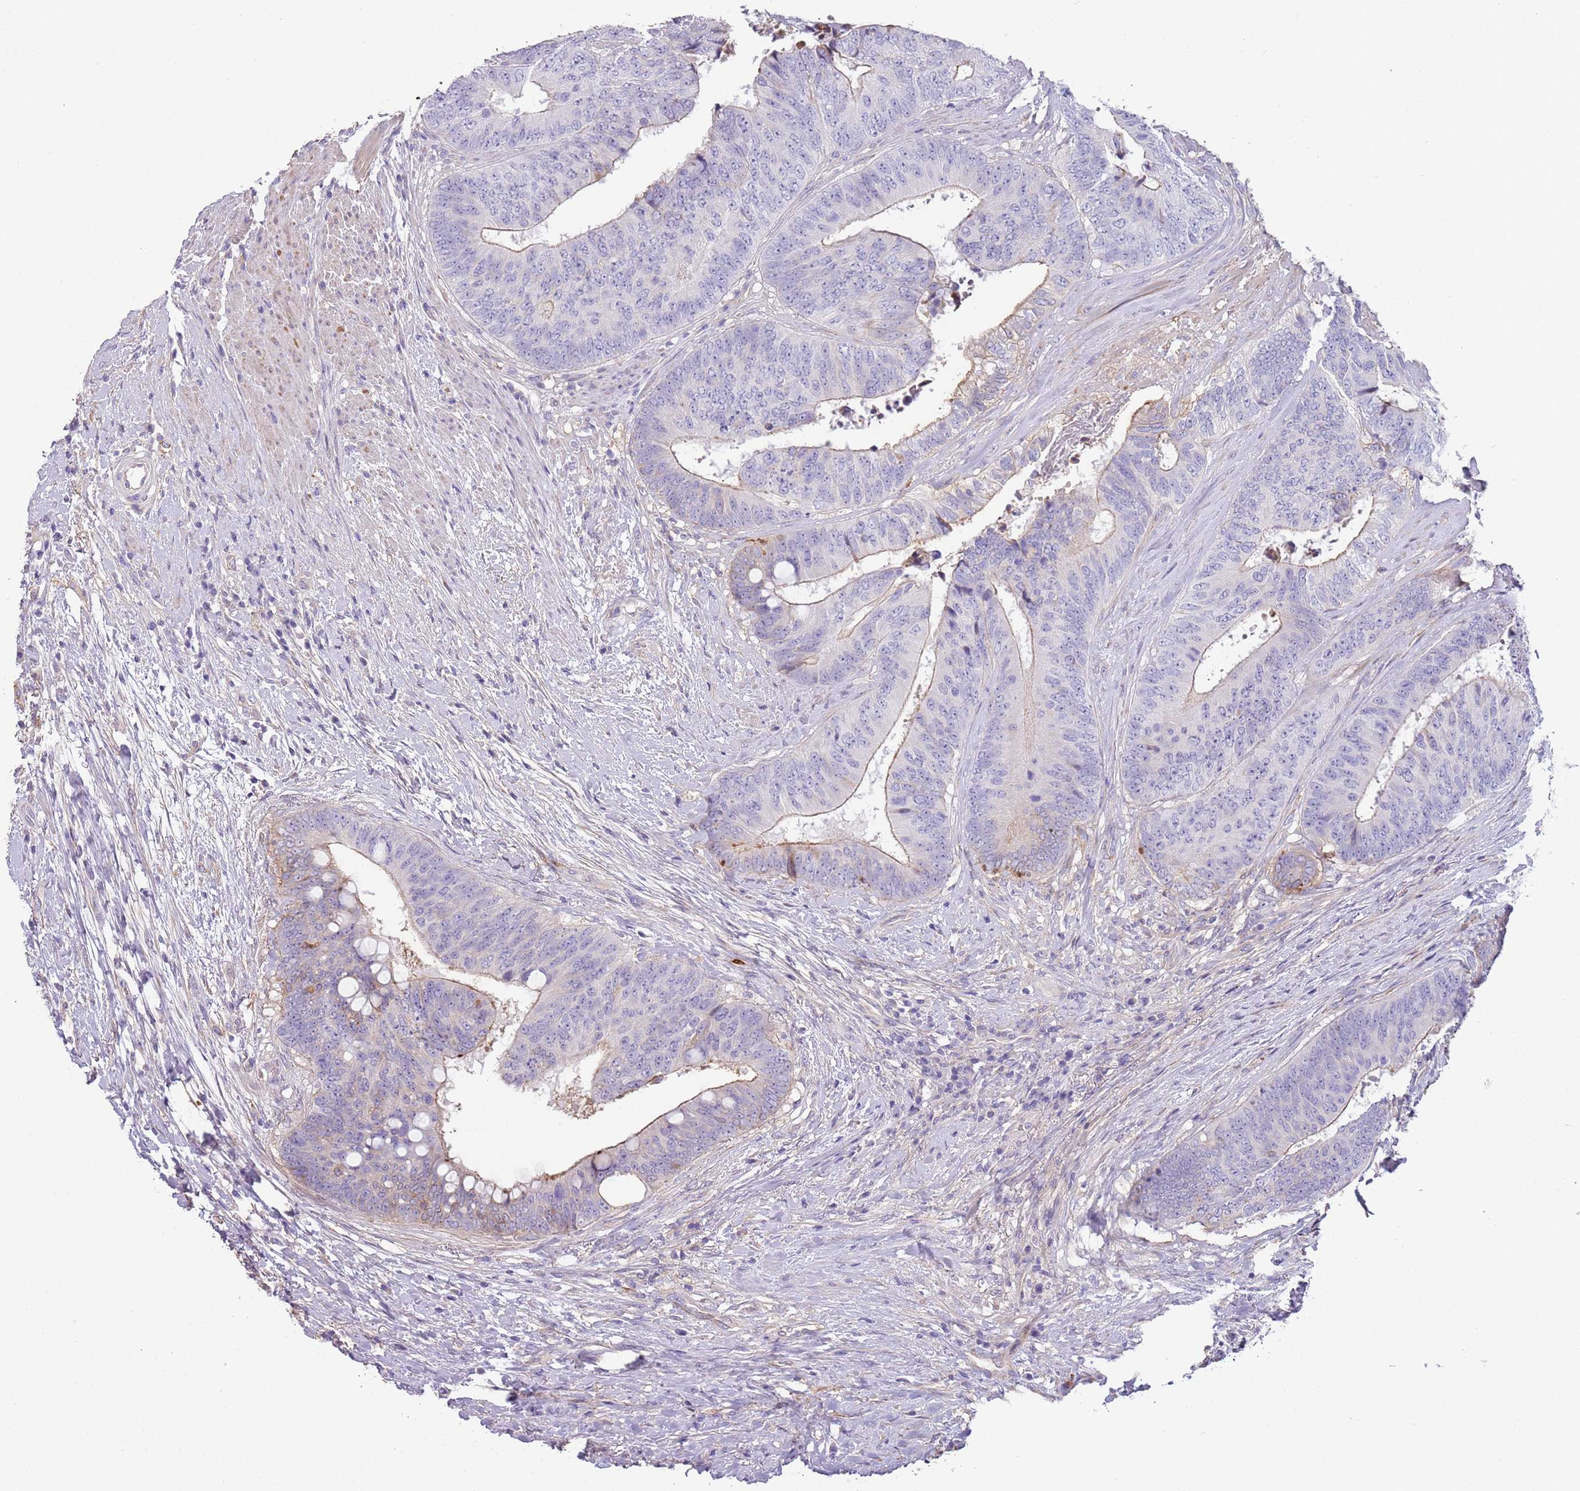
{"staining": {"intensity": "weak", "quantity": "25%-75%", "location": "cytoplasmic/membranous"}, "tissue": "colorectal cancer", "cell_type": "Tumor cells", "image_type": "cancer", "snomed": [{"axis": "morphology", "description": "Adenocarcinoma, NOS"}, {"axis": "topography", "description": "Rectum"}], "caption": "Immunohistochemical staining of human adenocarcinoma (colorectal) displays weak cytoplasmic/membranous protein expression in about 25%-75% of tumor cells. Immunohistochemistry stains the protein in brown and the nuclei are stained blue.", "gene": "NBPF3", "patient": {"sex": "male", "age": 72}}